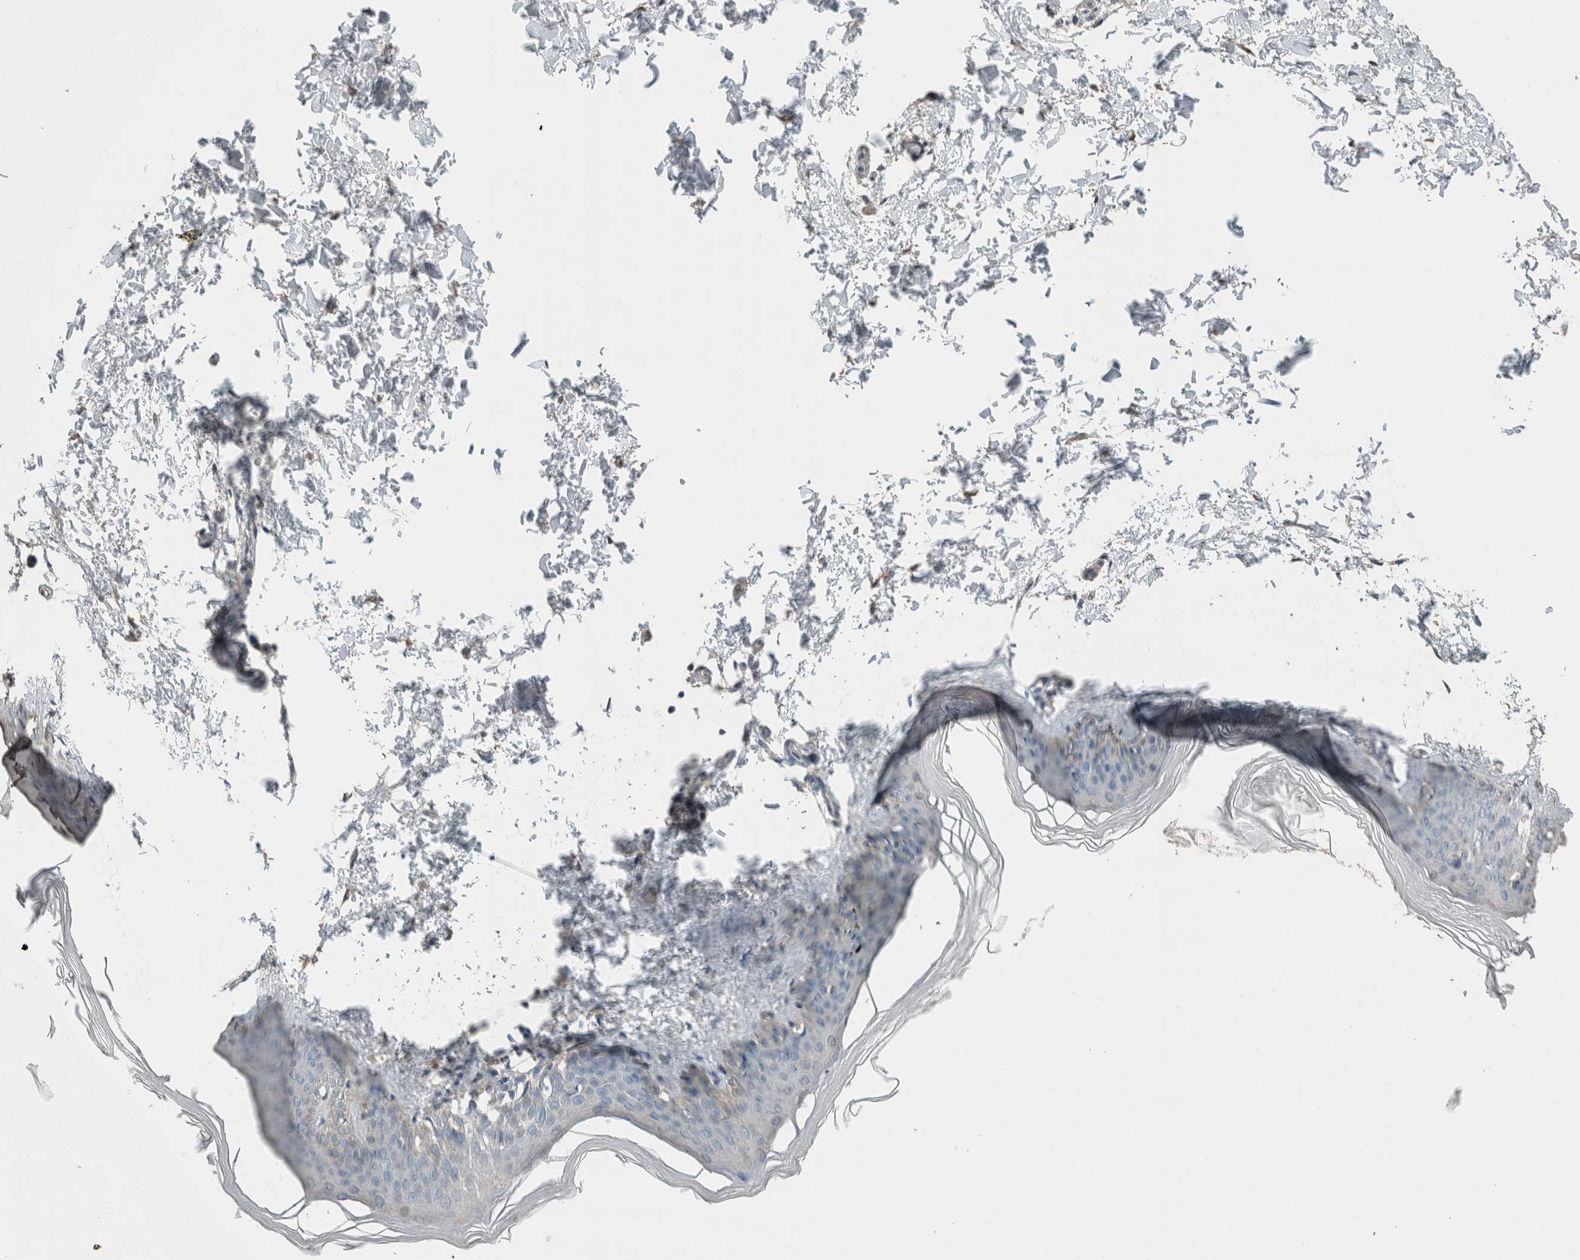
{"staining": {"intensity": "weak", "quantity": "25%-75%", "location": "cytoplasmic/membranous"}, "tissue": "skin", "cell_type": "Fibroblasts", "image_type": "normal", "snomed": [{"axis": "morphology", "description": "Normal tissue, NOS"}, {"axis": "topography", "description": "Skin"}], "caption": "Human skin stained with a brown dye shows weak cytoplasmic/membranous positive positivity in approximately 25%-75% of fibroblasts.", "gene": "ACVR2B", "patient": {"sex": "female", "age": 27}}